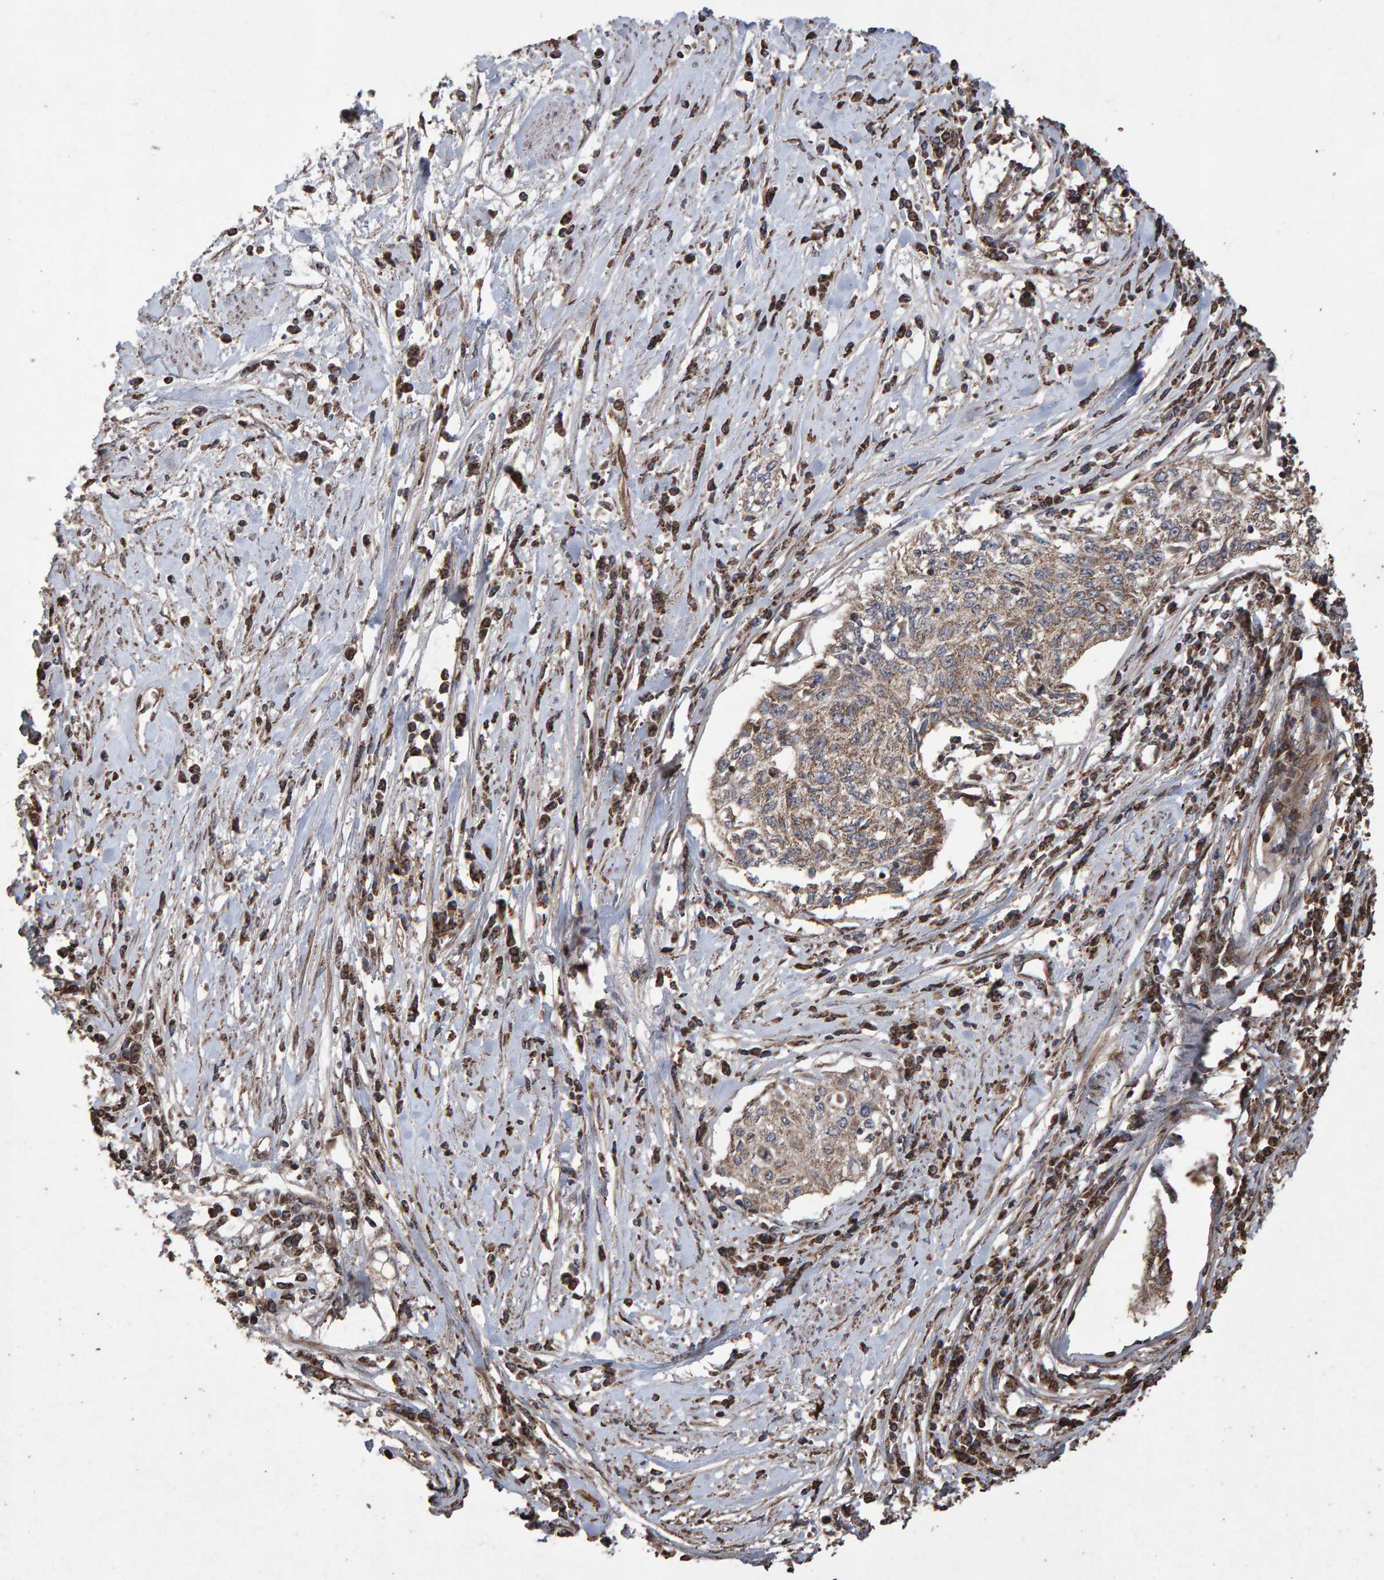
{"staining": {"intensity": "weak", "quantity": ">75%", "location": "cytoplasmic/membranous"}, "tissue": "cervical cancer", "cell_type": "Tumor cells", "image_type": "cancer", "snomed": [{"axis": "morphology", "description": "Squamous cell carcinoma, NOS"}, {"axis": "topography", "description": "Cervix"}], "caption": "Immunohistochemical staining of human cervical cancer (squamous cell carcinoma) demonstrates weak cytoplasmic/membranous protein staining in approximately >75% of tumor cells. The staining was performed using DAB, with brown indicating positive protein expression. Nuclei are stained blue with hematoxylin.", "gene": "OSBP2", "patient": {"sex": "female", "age": 57}}